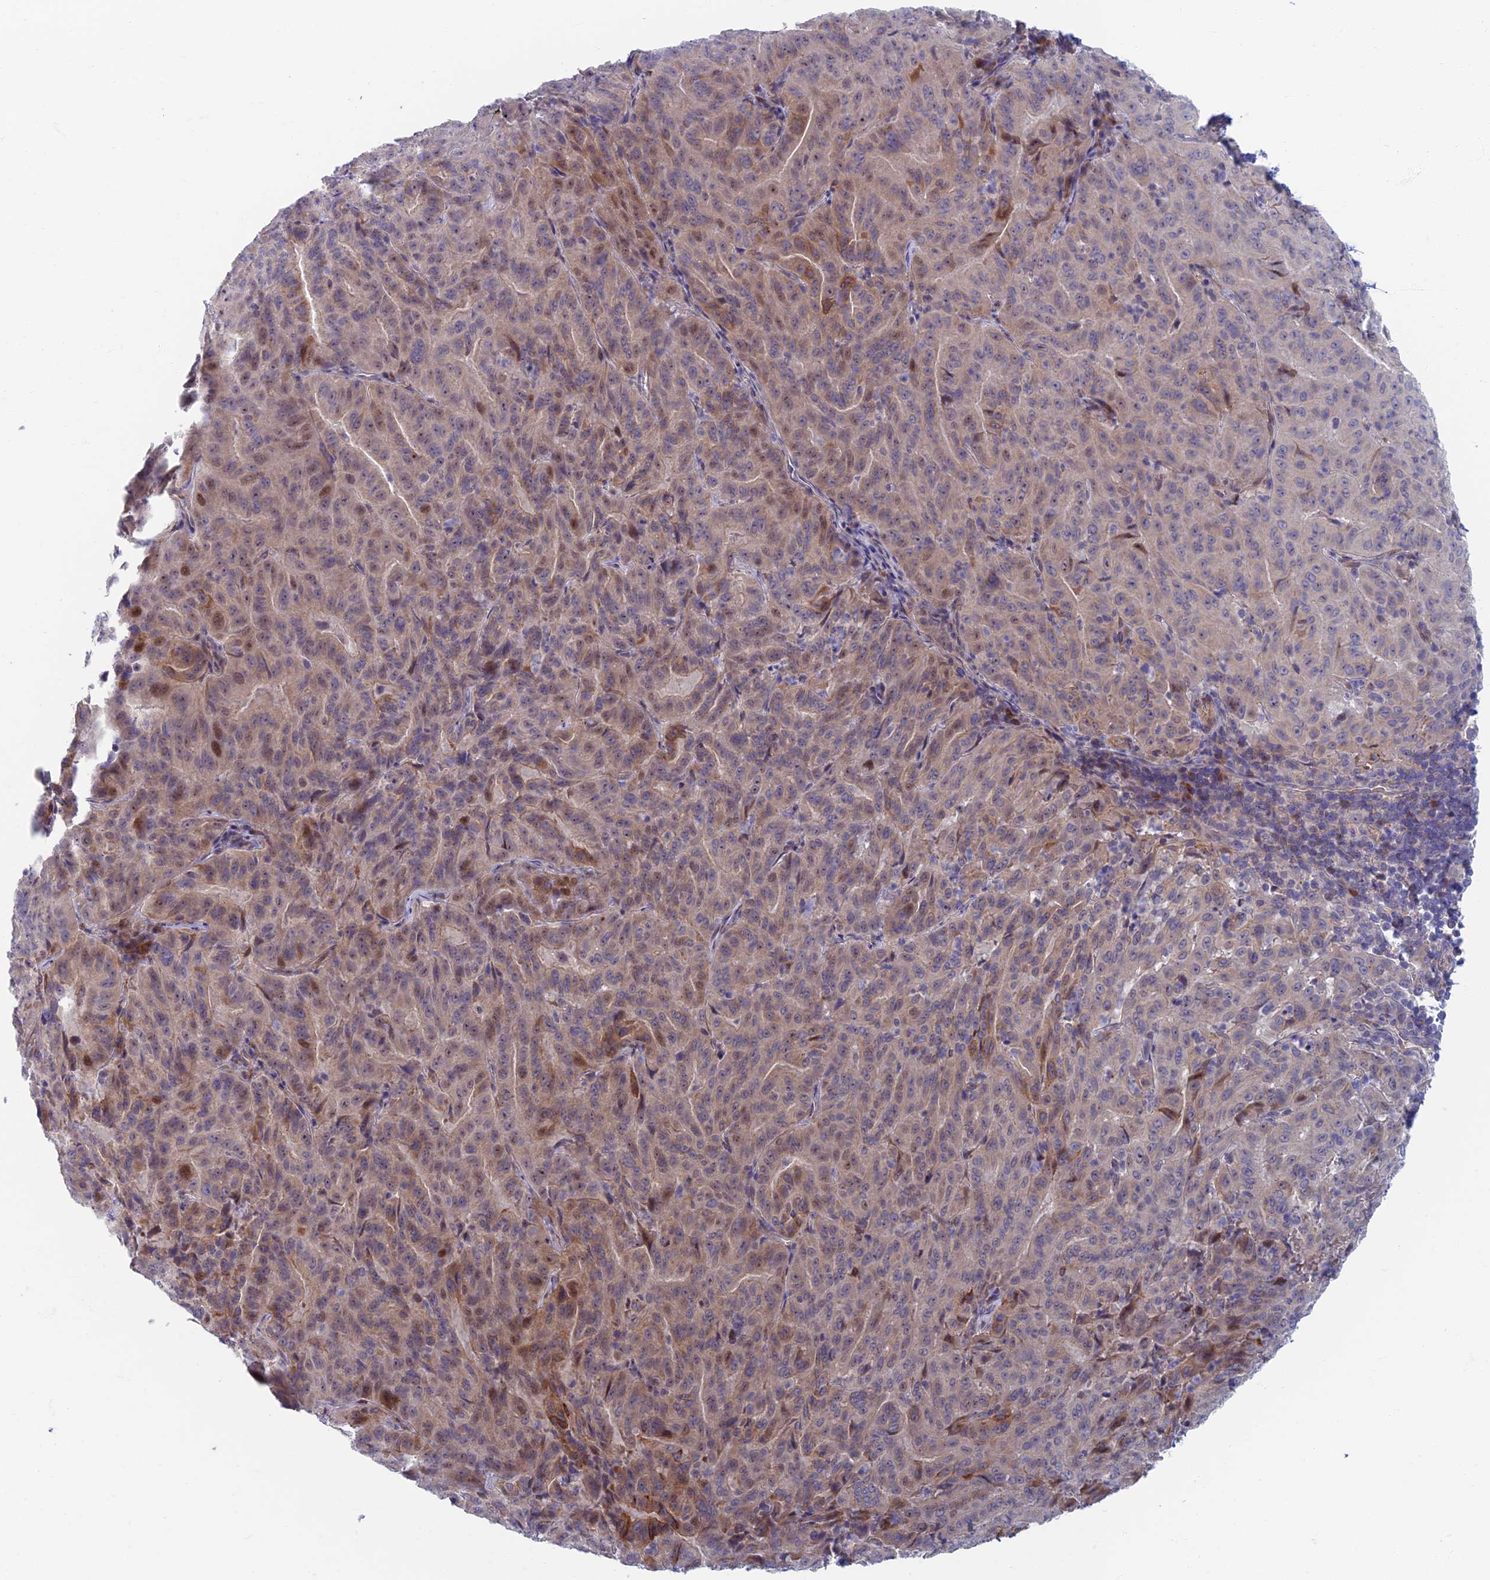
{"staining": {"intensity": "moderate", "quantity": "<25%", "location": "cytoplasmic/membranous,nuclear"}, "tissue": "pancreatic cancer", "cell_type": "Tumor cells", "image_type": "cancer", "snomed": [{"axis": "morphology", "description": "Adenocarcinoma, NOS"}, {"axis": "topography", "description": "Pancreas"}], "caption": "Pancreatic cancer was stained to show a protein in brown. There is low levels of moderate cytoplasmic/membranous and nuclear expression in about <25% of tumor cells.", "gene": "RHBDL2", "patient": {"sex": "male", "age": 63}}